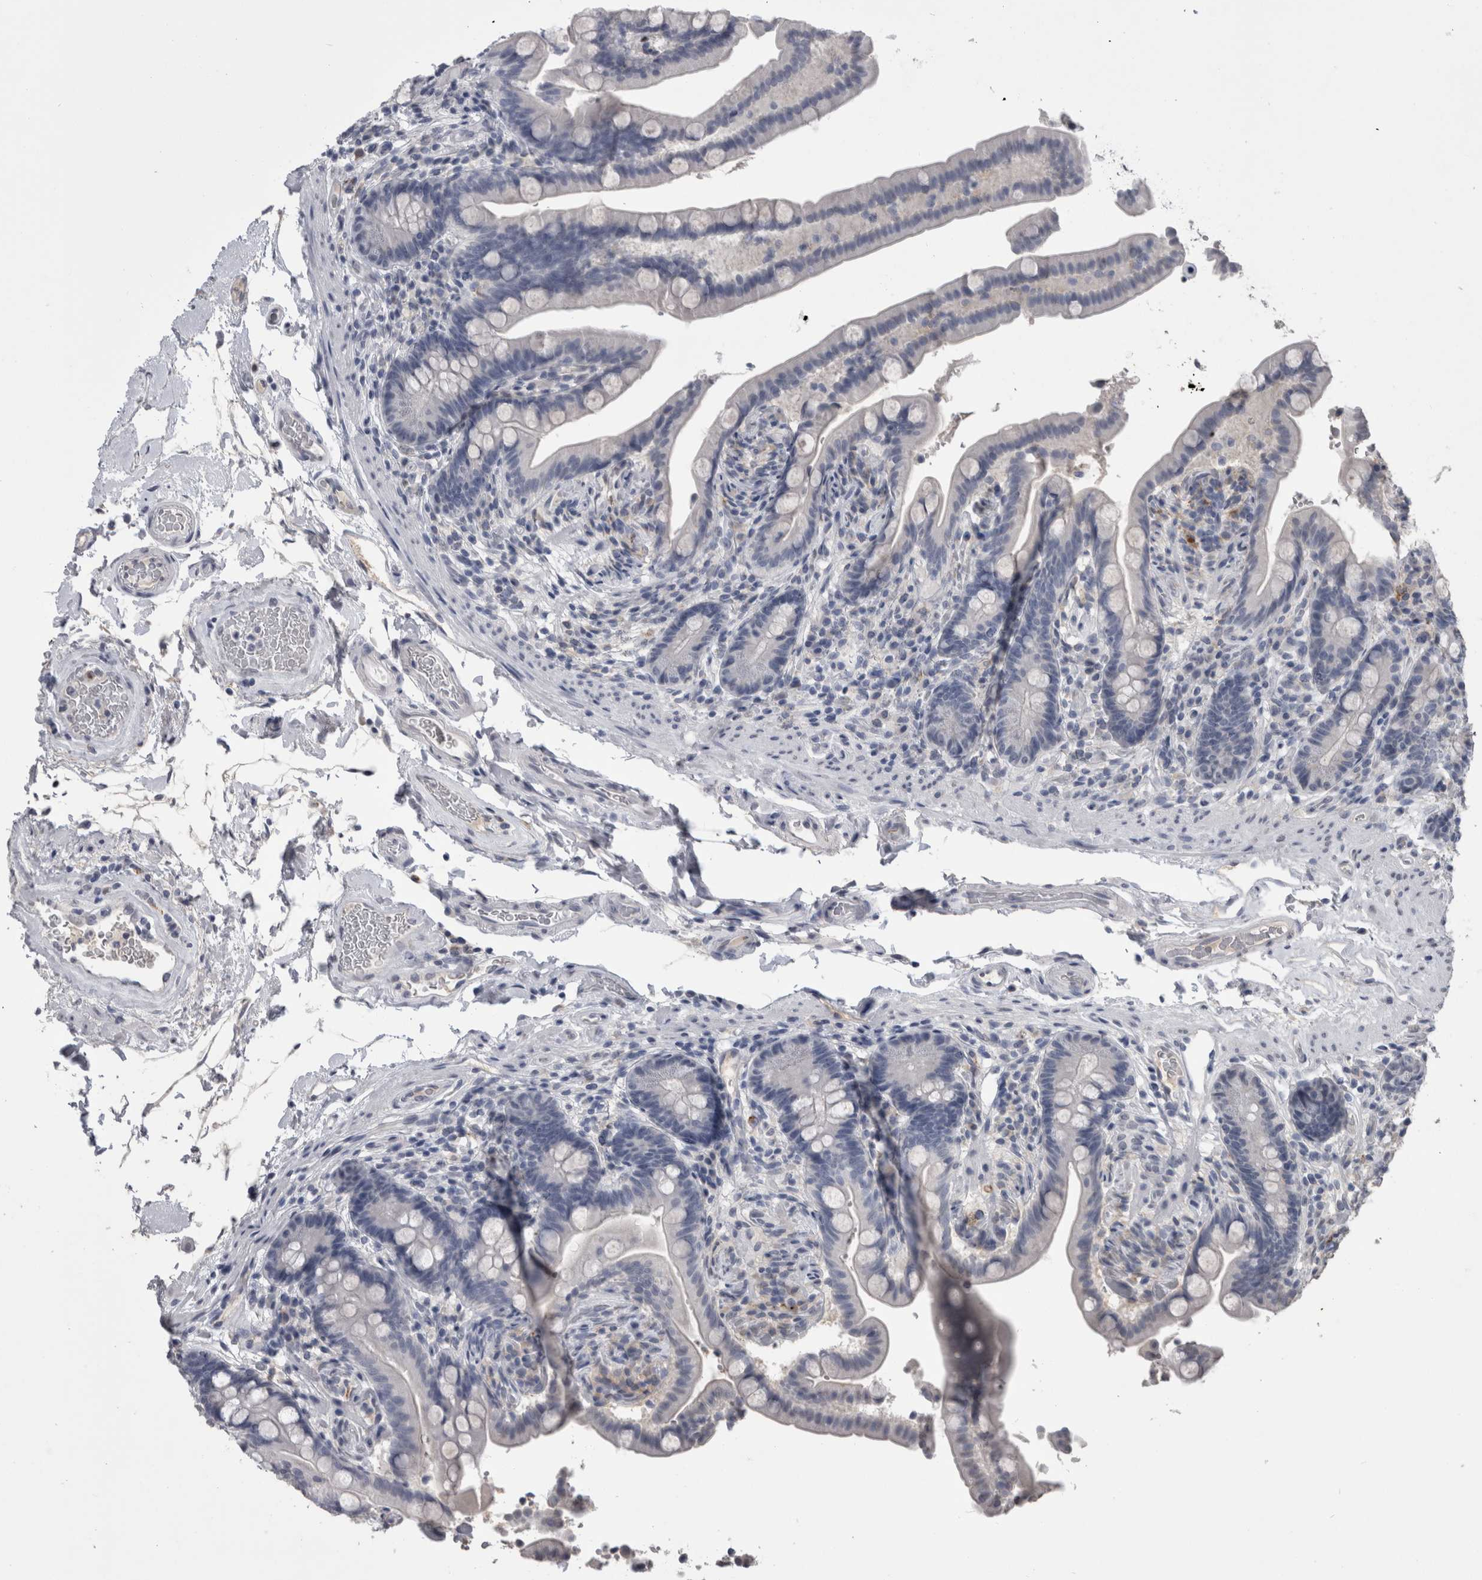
{"staining": {"intensity": "negative", "quantity": "none", "location": "none"}, "tissue": "colon", "cell_type": "Endothelial cells", "image_type": "normal", "snomed": [{"axis": "morphology", "description": "Normal tissue, NOS"}, {"axis": "topography", "description": "Smooth muscle"}, {"axis": "topography", "description": "Colon"}], "caption": "Human colon stained for a protein using IHC demonstrates no positivity in endothelial cells.", "gene": "PAX5", "patient": {"sex": "male", "age": 73}}